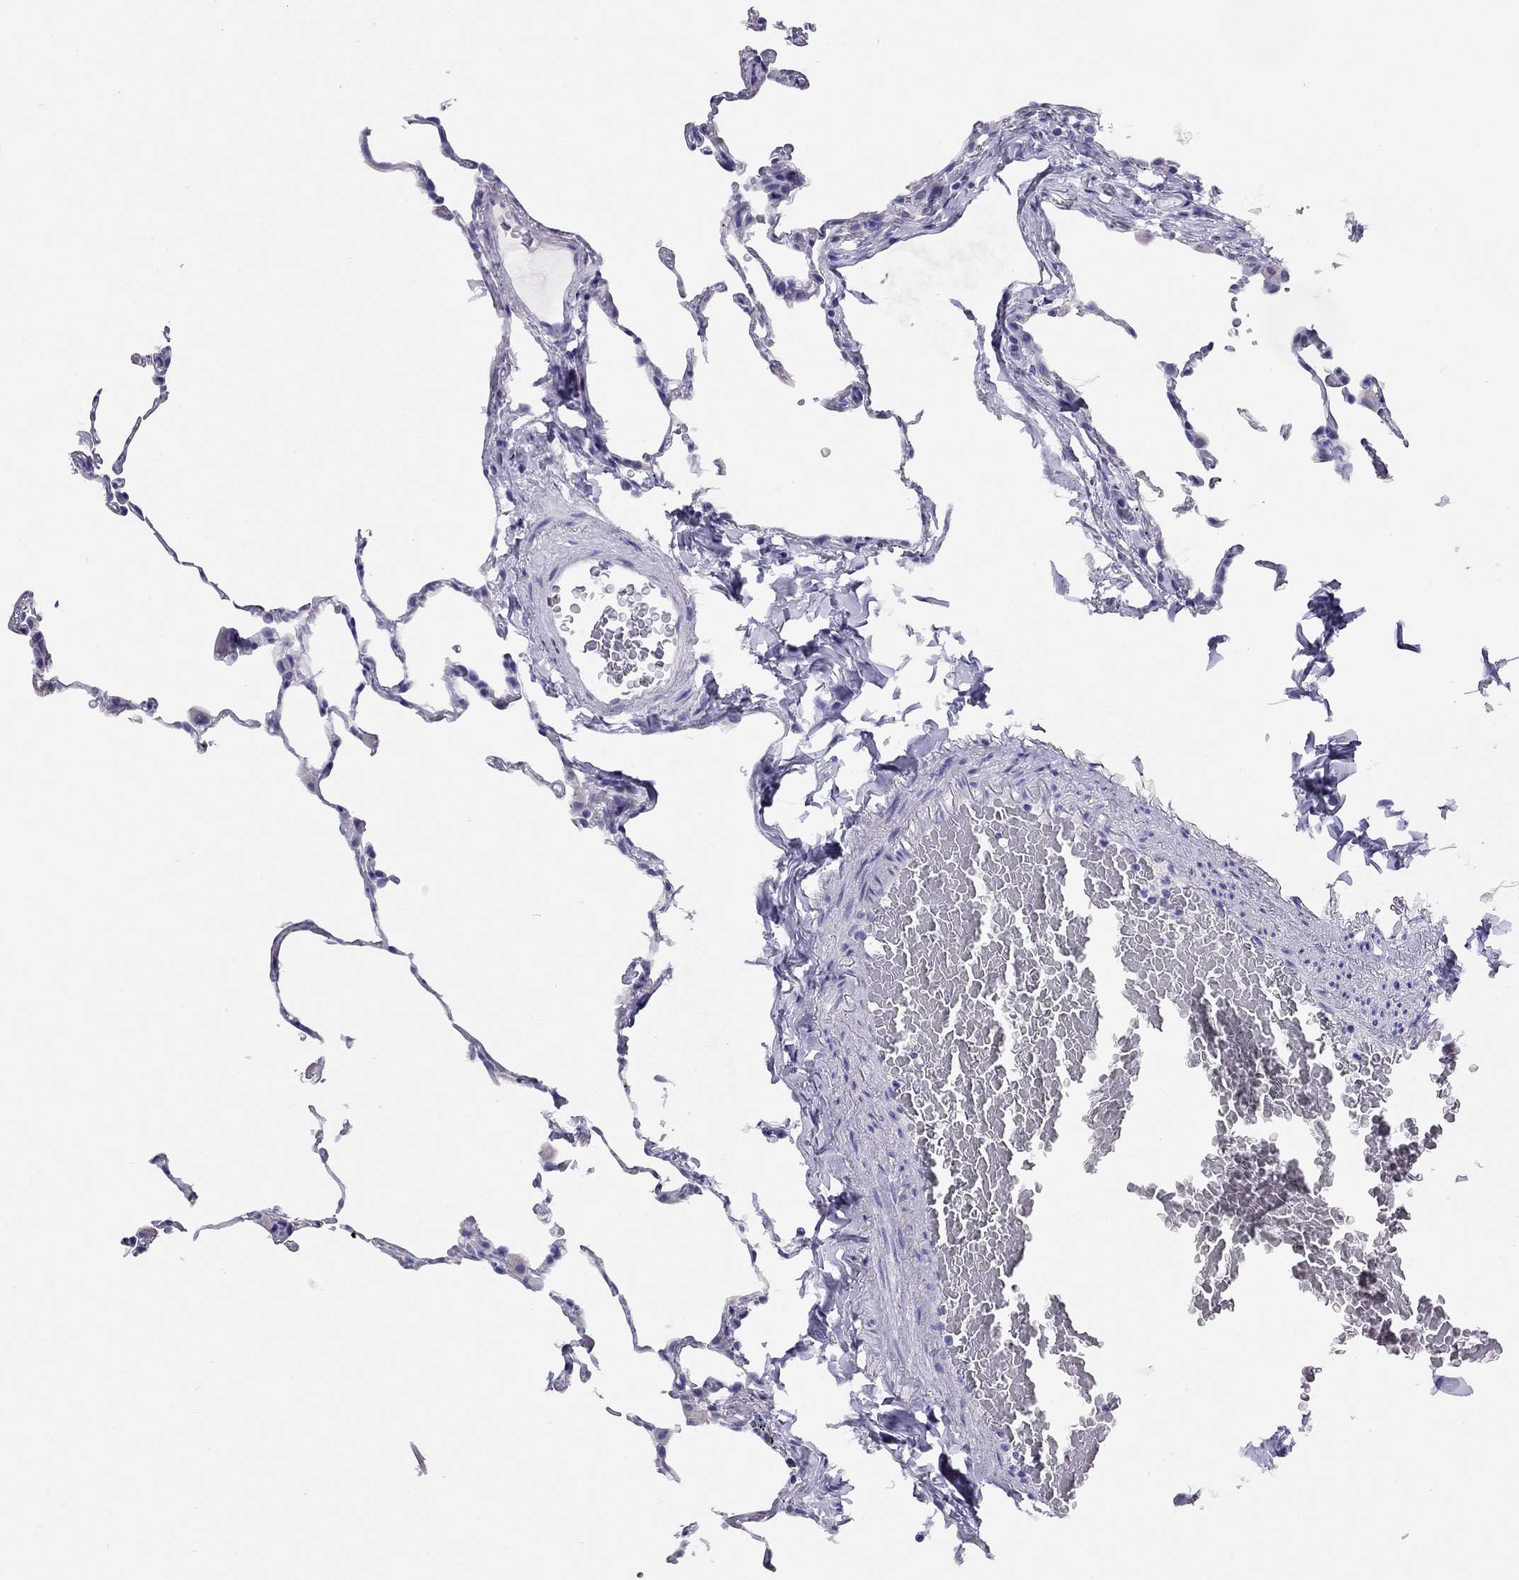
{"staining": {"intensity": "negative", "quantity": "none", "location": "none"}, "tissue": "lung", "cell_type": "Alveolar cells", "image_type": "normal", "snomed": [{"axis": "morphology", "description": "Normal tissue, NOS"}, {"axis": "topography", "description": "Lung"}], "caption": "Immunohistochemistry (IHC) photomicrograph of unremarkable lung: lung stained with DAB reveals no significant protein expression in alveolar cells. Nuclei are stained in blue.", "gene": "LRIT2", "patient": {"sex": "female", "age": 57}}